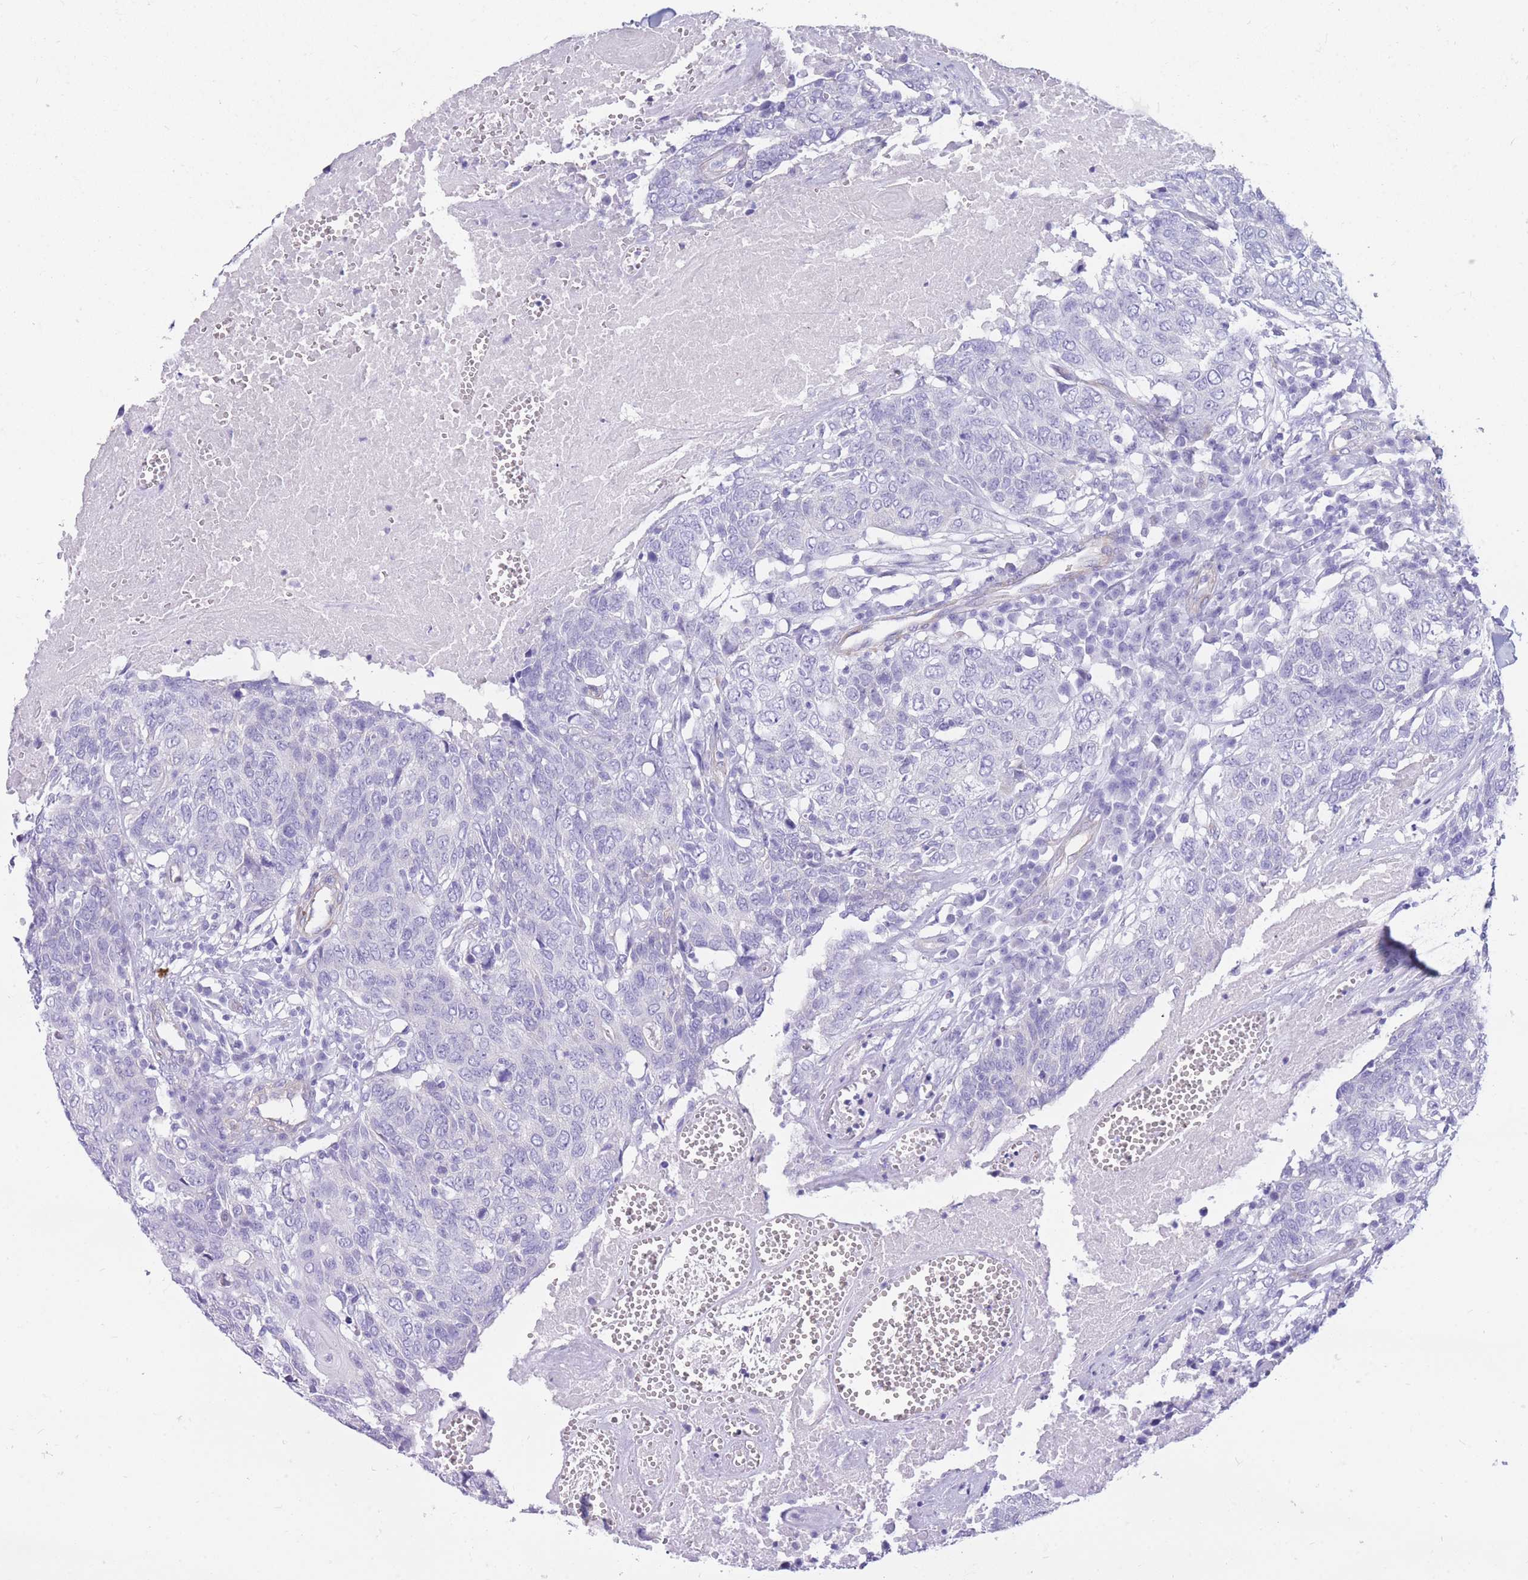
{"staining": {"intensity": "negative", "quantity": "none", "location": "none"}, "tissue": "head and neck cancer", "cell_type": "Tumor cells", "image_type": "cancer", "snomed": [{"axis": "morphology", "description": "Squamous cell carcinoma, NOS"}, {"axis": "topography", "description": "Head-Neck"}], "caption": "Human squamous cell carcinoma (head and neck) stained for a protein using IHC reveals no positivity in tumor cells.", "gene": "MTSS2", "patient": {"sex": "male", "age": 66}}